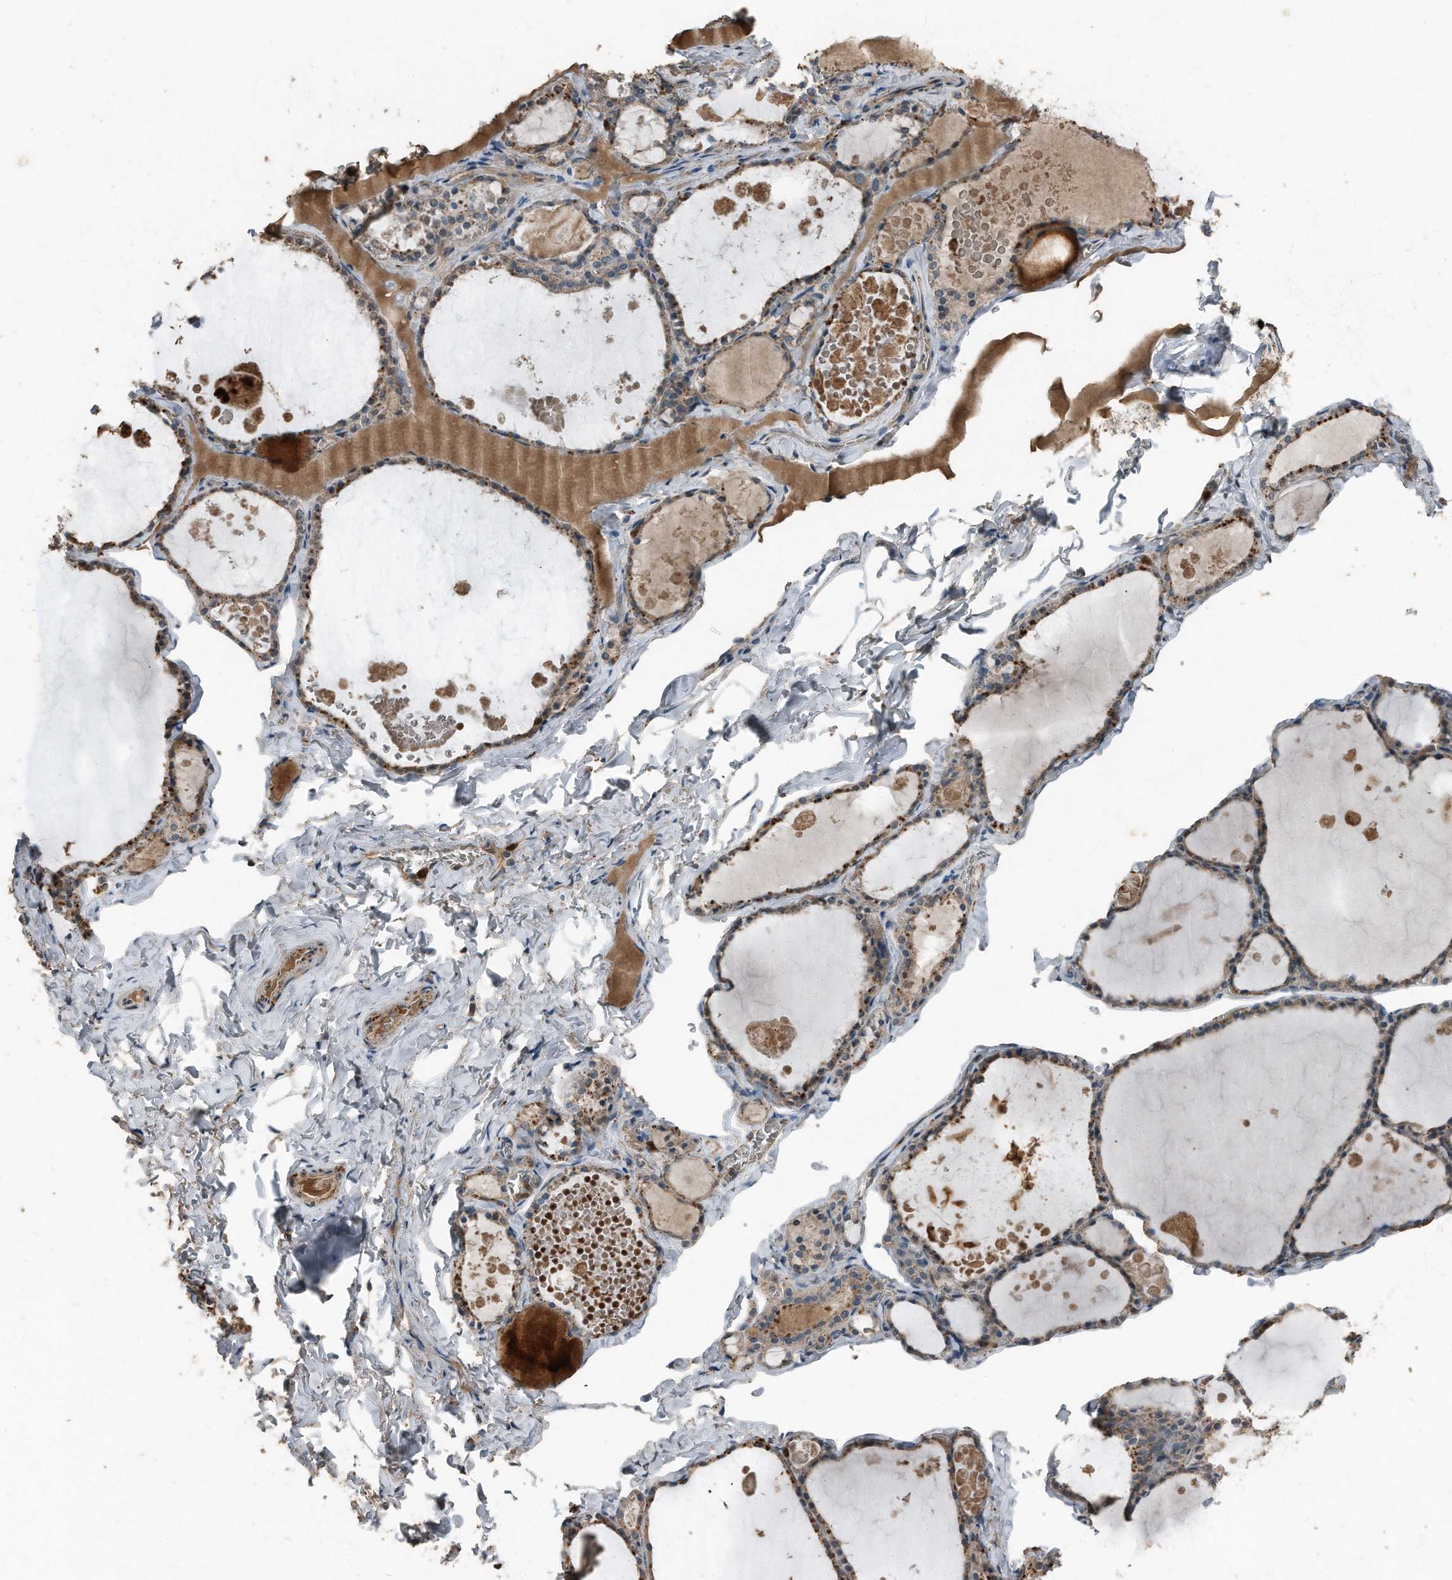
{"staining": {"intensity": "weak", "quantity": "25%-75%", "location": "cytoplasmic/membranous"}, "tissue": "thyroid gland", "cell_type": "Glandular cells", "image_type": "normal", "snomed": [{"axis": "morphology", "description": "Normal tissue, NOS"}, {"axis": "topography", "description": "Thyroid gland"}], "caption": "An IHC micrograph of benign tissue is shown. Protein staining in brown shows weak cytoplasmic/membranous positivity in thyroid gland within glandular cells.", "gene": "C9", "patient": {"sex": "male", "age": 56}}